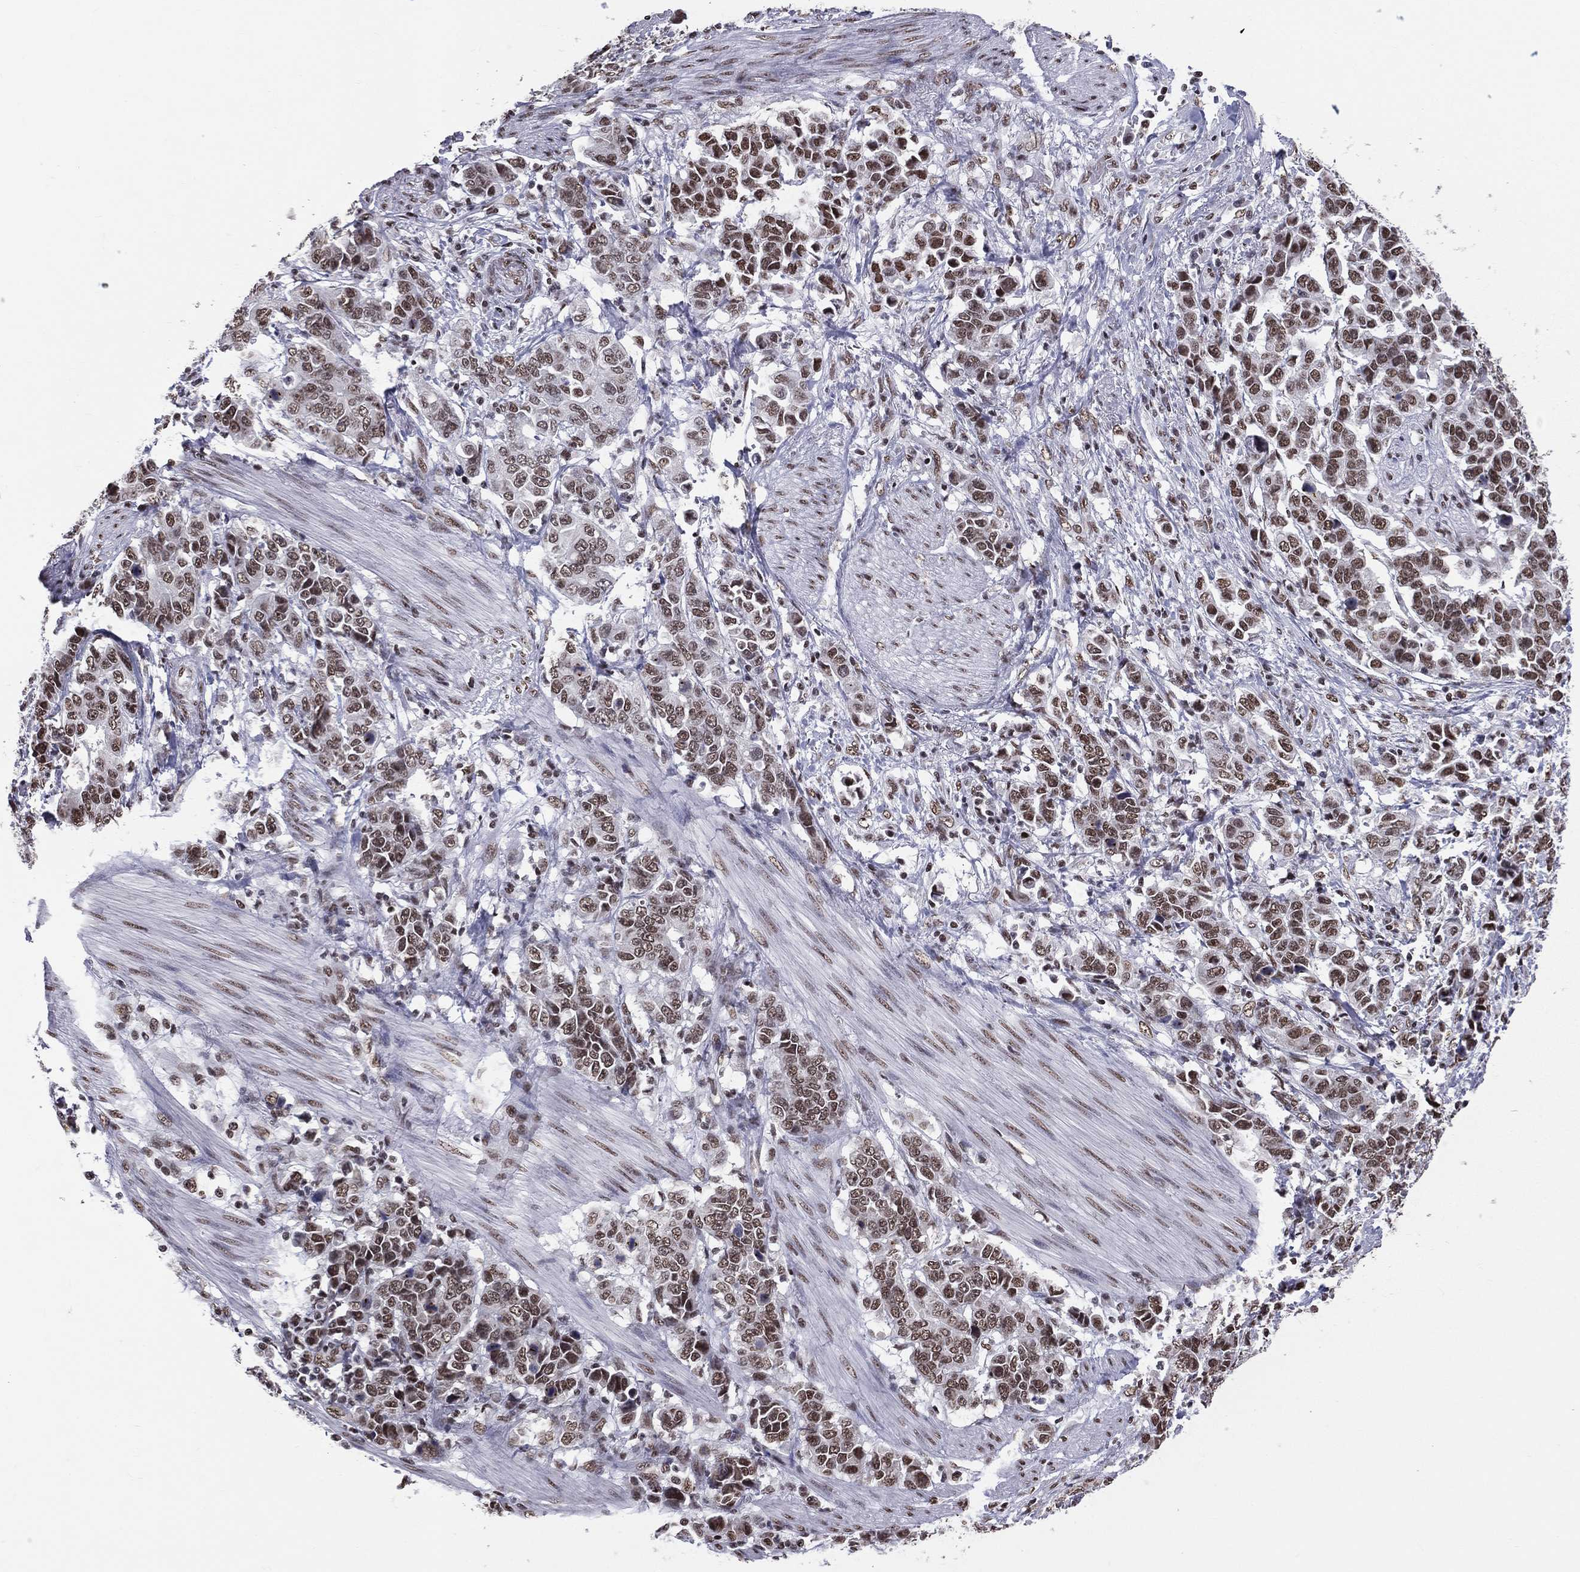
{"staining": {"intensity": "strong", "quantity": ">75%", "location": "nuclear"}, "tissue": "stomach cancer", "cell_type": "Tumor cells", "image_type": "cancer", "snomed": [{"axis": "morphology", "description": "Adenocarcinoma, NOS"}, {"axis": "topography", "description": "Stomach, upper"}], "caption": "Protein analysis of stomach cancer tissue exhibits strong nuclear positivity in about >75% of tumor cells.", "gene": "ZNF7", "patient": {"sex": "male", "age": 69}}